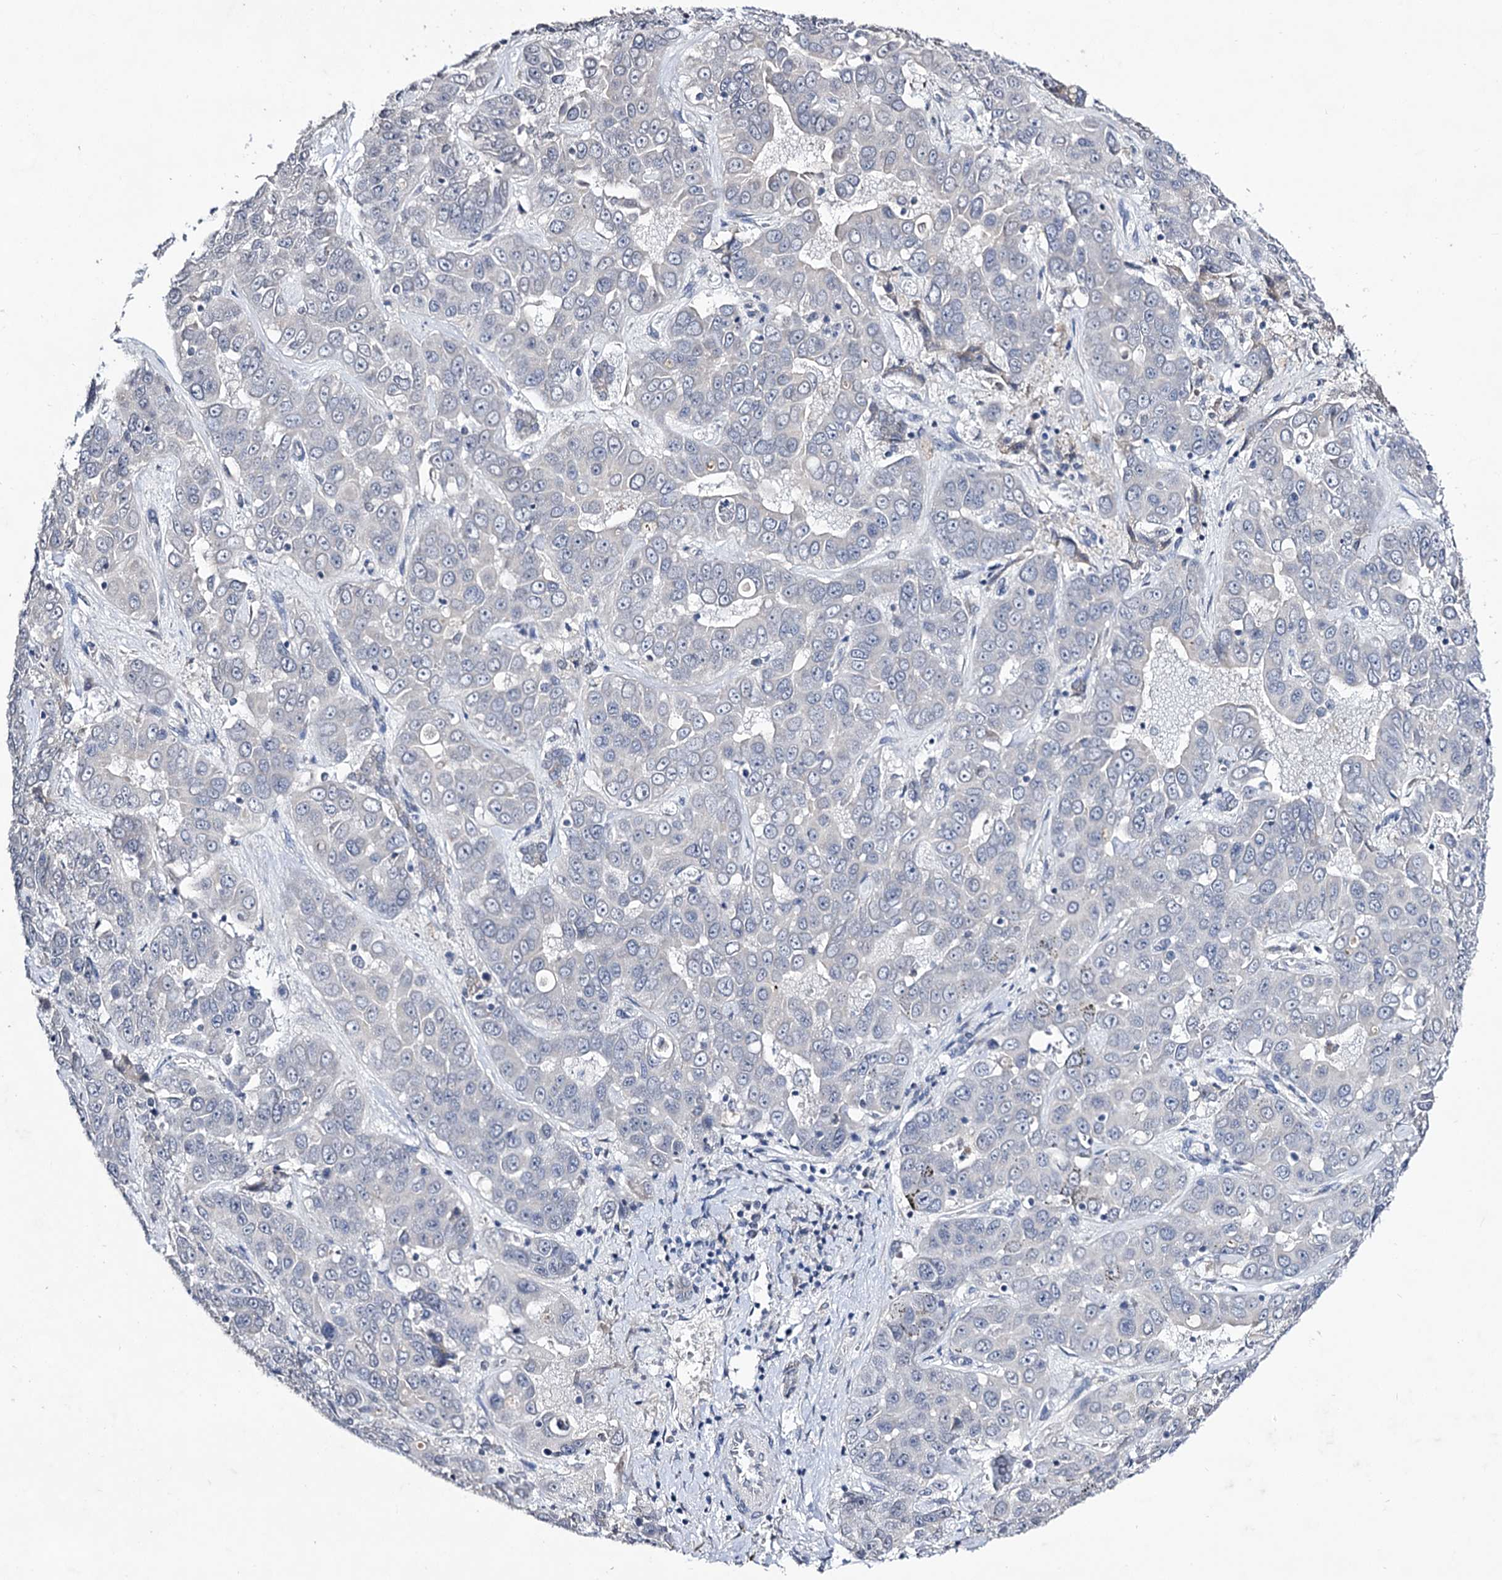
{"staining": {"intensity": "negative", "quantity": "none", "location": "none"}, "tissue": "liver cancer", "cell_type": "Tumor cells", "image_type": "cancer", "snomed": [{"axis": "morphology", "description": "Cholangiocarcinoma"}, {"axis": "topography", "description": "Liver"}], "caption": "Immunohistochemical staining of cholangiocarcinoma (liver) shows no significant staining in tumor cells.", "gene": "PLIN1", "patient": {"sex": "female", "age": 52}}